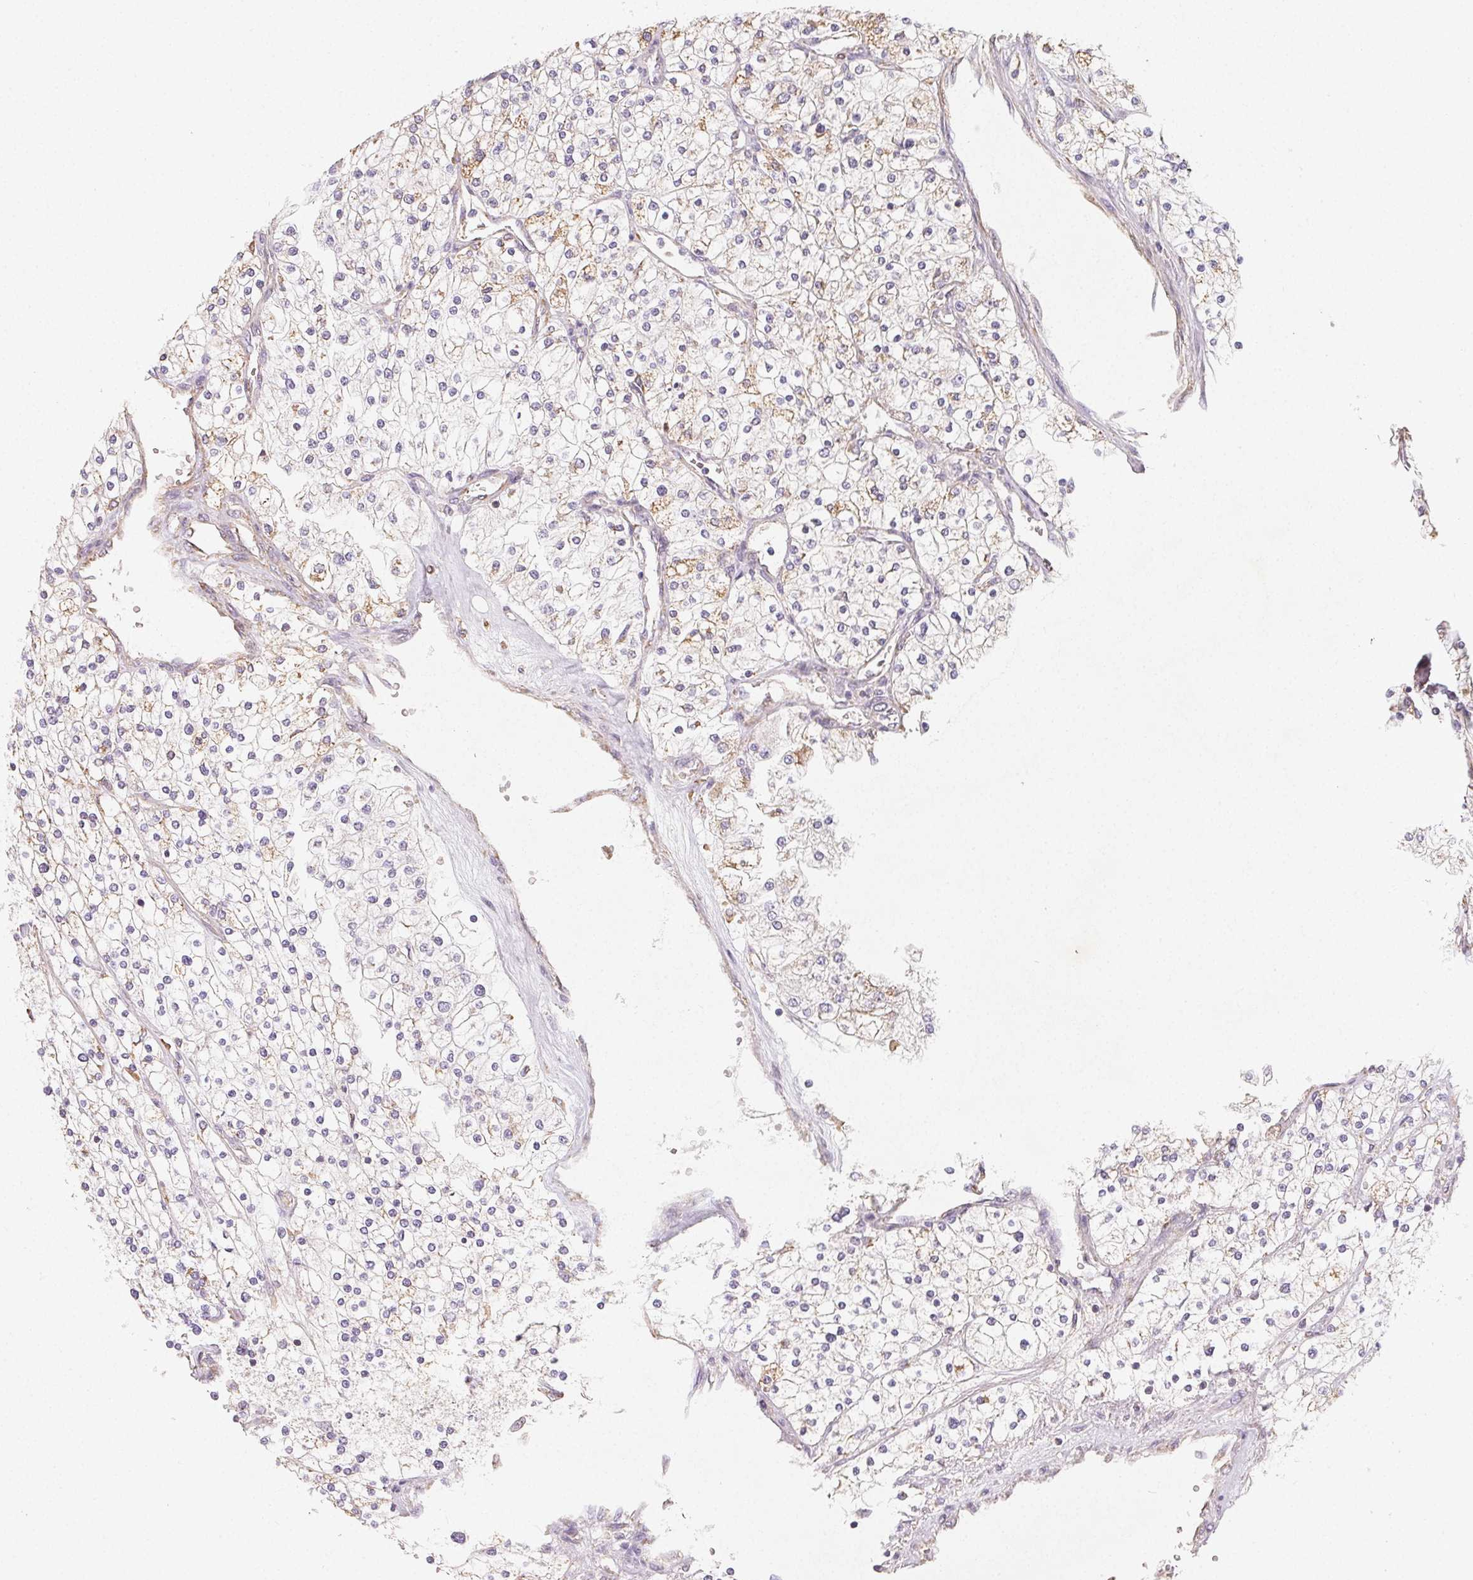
{"staining": {"intensity": "weak", "quantity": "<25%", "location": "cytoplasmic/membranous"}, "tissue": "renal cancer", "cell_type": "Tumor cells", "image_type": "cancer", "snomed": [{"axis": "morphology", "description": "Adenocarcinoma, NOS"}, {"axis": "topography", "description": "Kidney"}], "caption": "Renal cancer stained for a protein using immunohistochemistry (IHC) demonstrates no positivity tumor cells.", "gene": "LRRC23", "patient": {"sex": "male", "age": 80}}